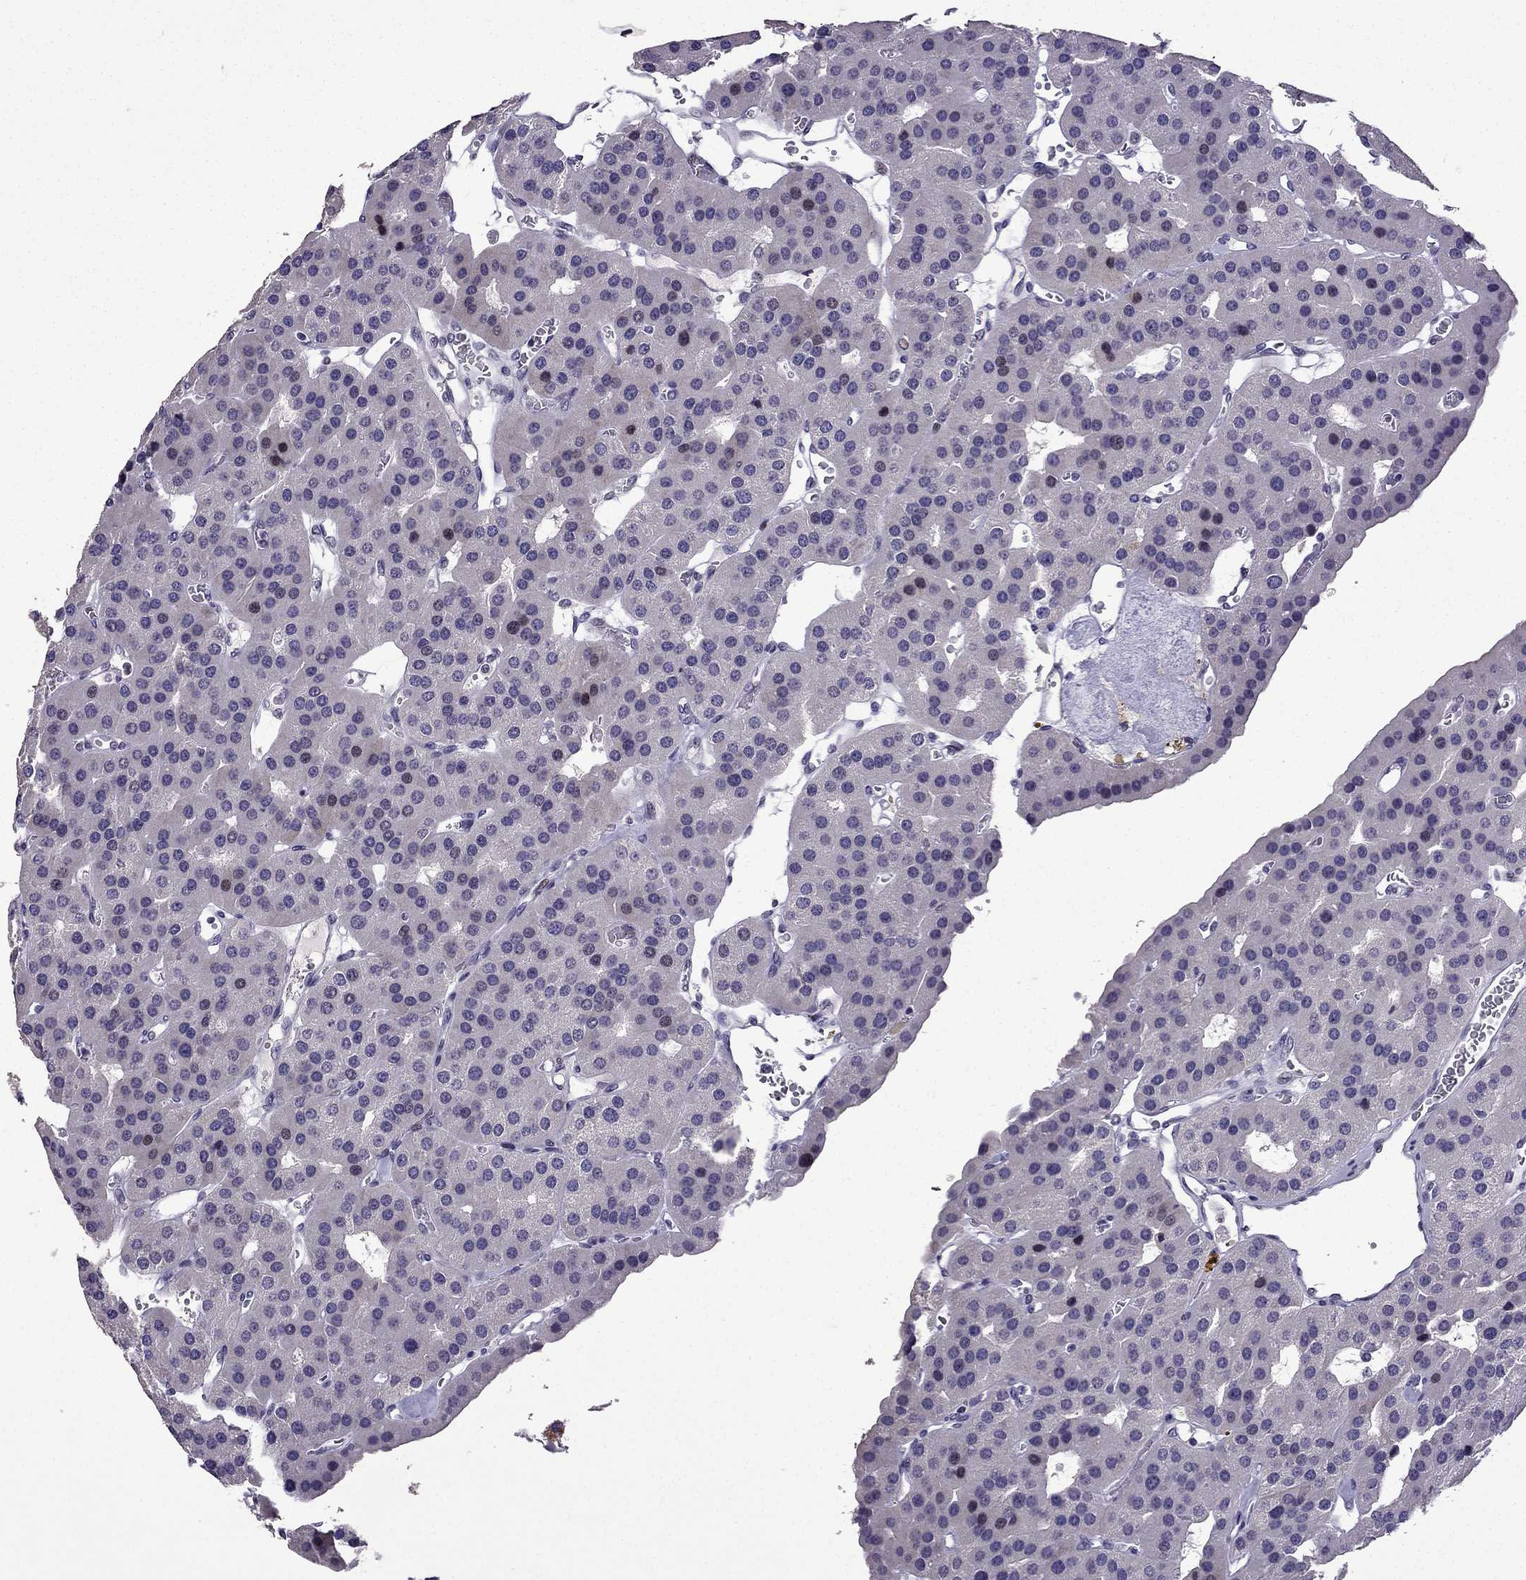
{"staining": {"intensity": "negative", "quantity": "none", "location": "none"}, "tissue": "parathyroid gland", "cell_type": "Glandular cells", "image_type": "normal", "snomed": [{"axis": "morphology", "description": "Normal tissue, NOS"}, {"axis": "morphology", "description": "Adenoma, NOS"}, {"axis": "topography", "description": "Parathyroid gland"}], "caption": "Protein analysis of normal parathyroid gland reveals no significant positivity in glandular cells.", "gene": "TTN", "patient": {"sex": "female", "age": 86}}